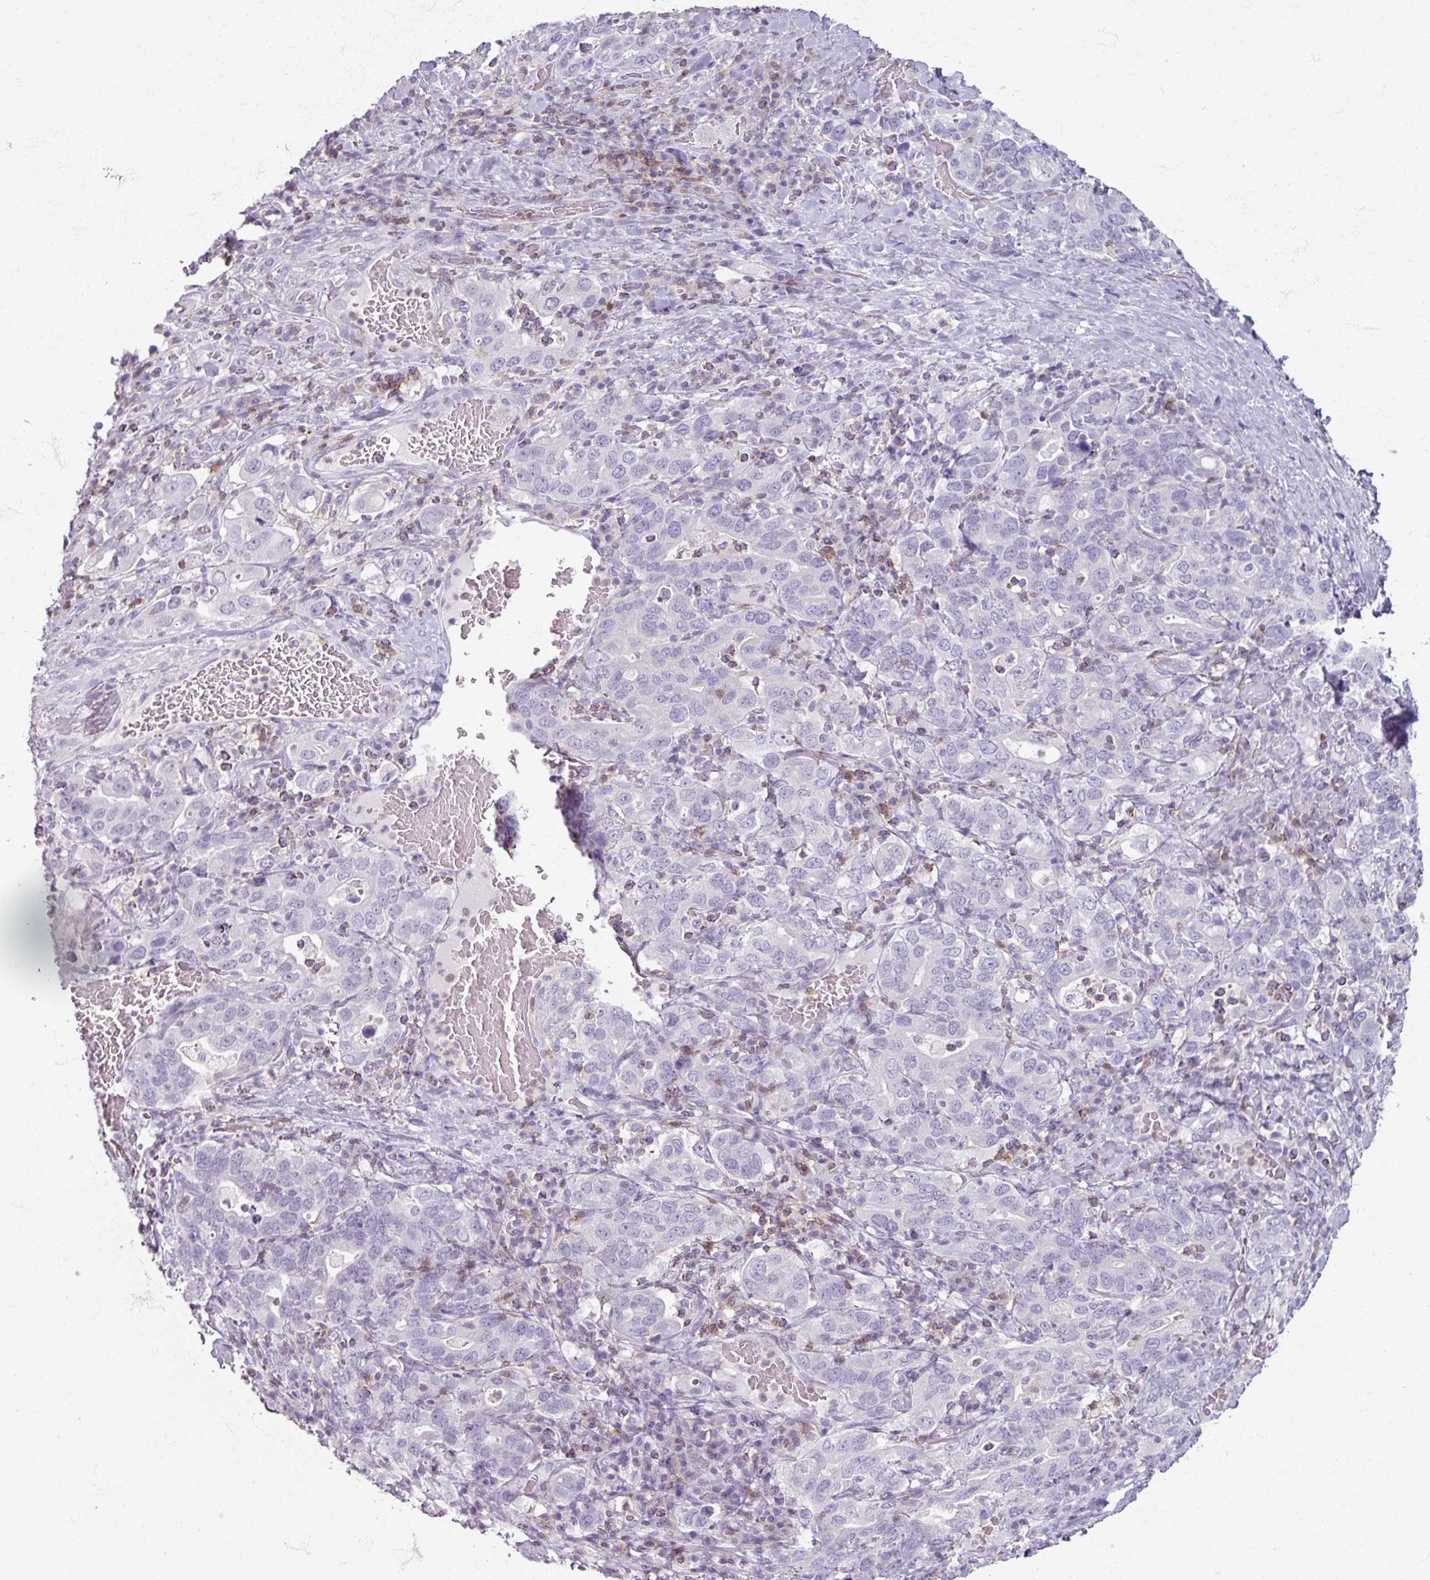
{"staining": {"intensity": "negative", "quantity": "none", "location": "none"}, "tissue": "stomach cancer", "cell_type": "Tumor cells", "image_type": "cancer", "snomed": [{"axis": "morphology", "description": "Adenocarcinoma, NOS"}, {"axis": "topography", "description": "Stomach, upper"}, {"axis": "topography", "description": "Stomach"}], "caption": "Immunohistochemistry (IHC) micrograph of neoplastic tissue: human stomach adenocarcinoma stained with DAB shows no significant protein positivity in tumor cells.", "gene": "PTPRC", "patient": {"sex": "male", "age": 62}}